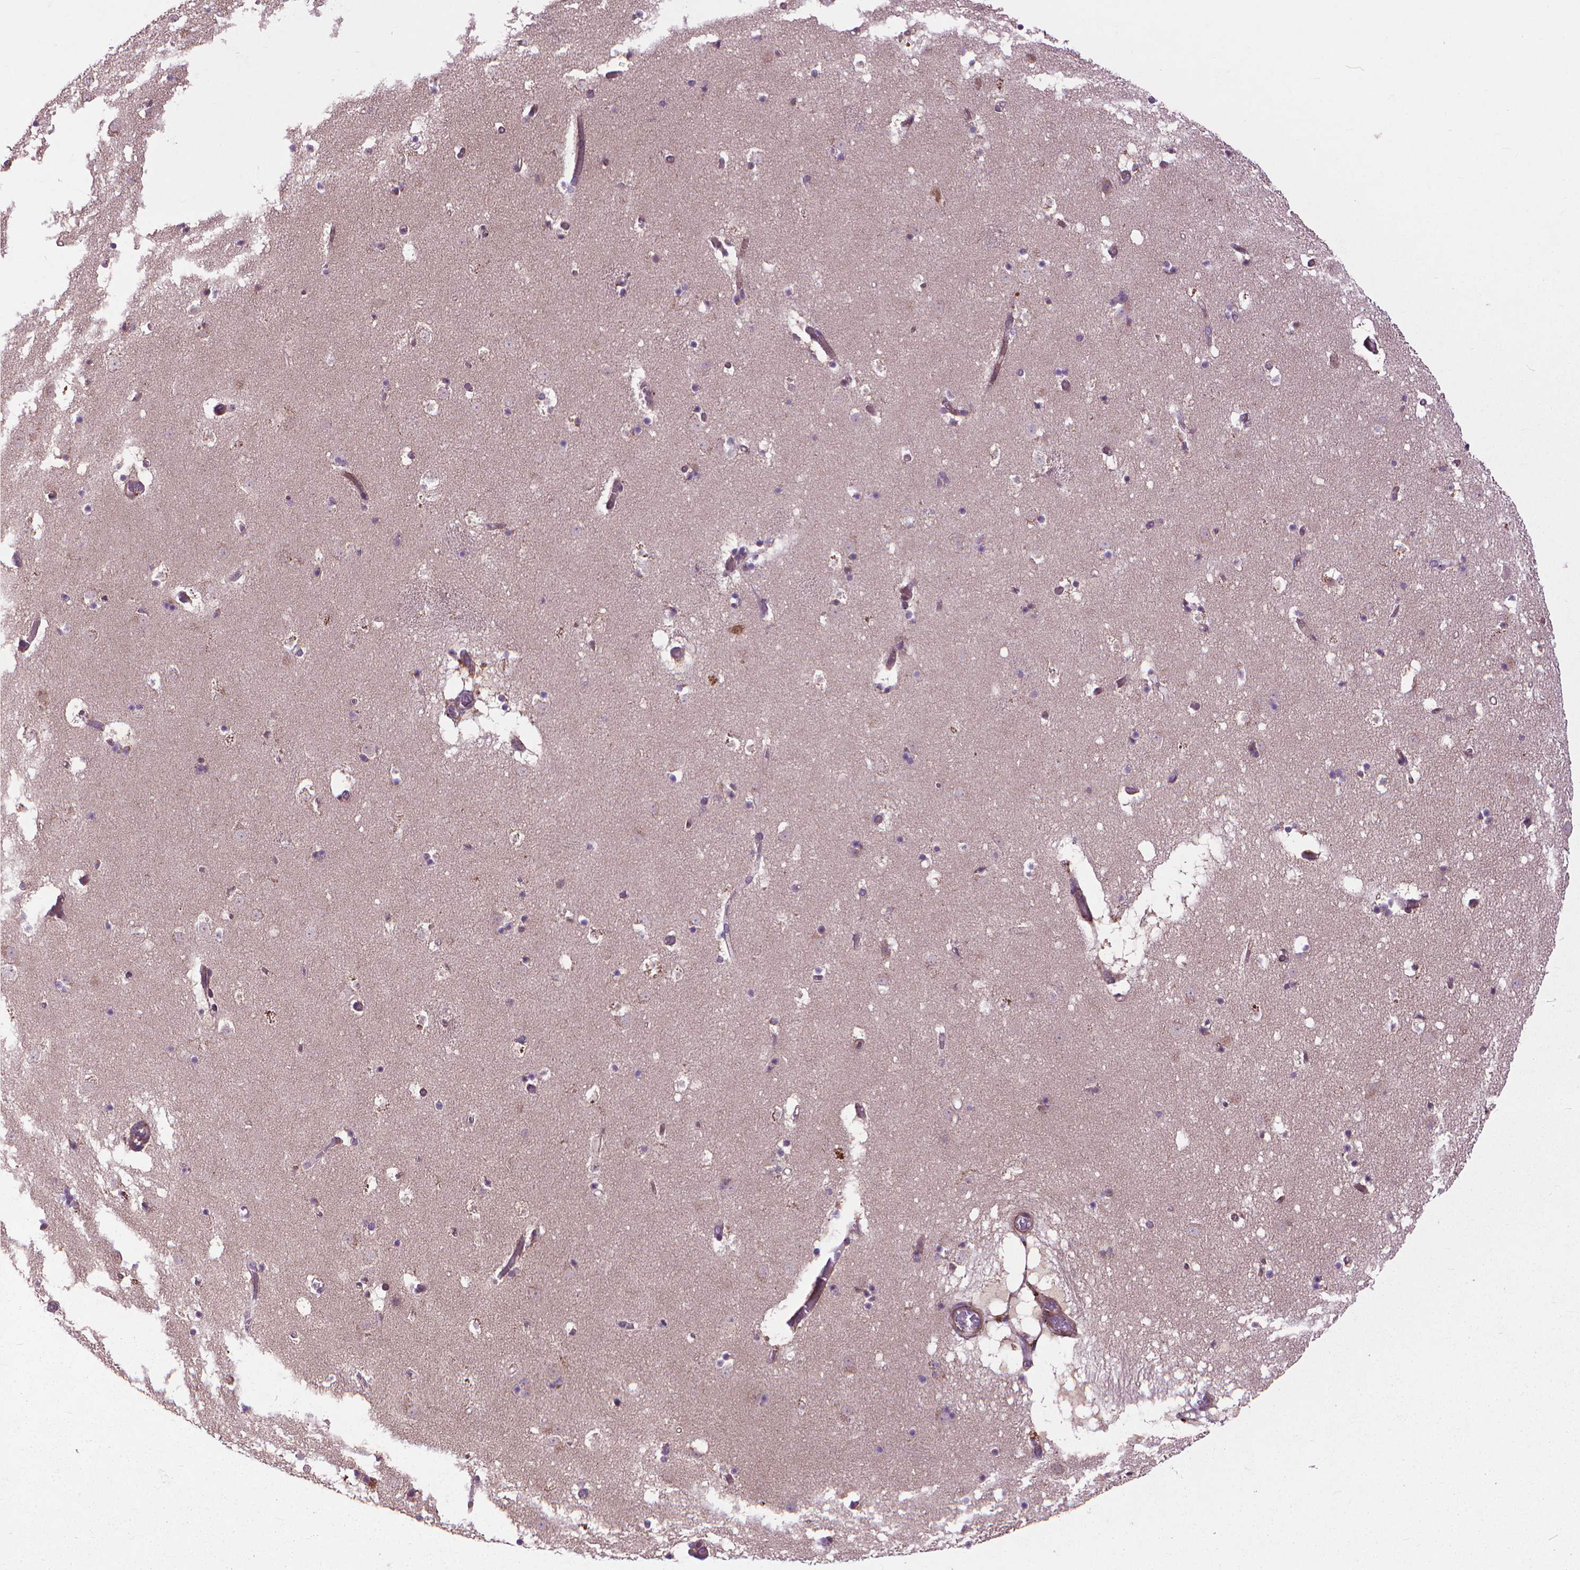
{"staining": {"intensity": "negative", "quantity": "none", "location": "none"}, "tissue": "caudate", "cell_type": "Glial cells", "image_type": "normal", "snomed": [{"axis": "morphology", "description": "Normal tissue, NOS"}, {"axis": "topography", "description": "Lateral ventricle wall"}], "caption": "This is a micrograph of immunohistochemistry (IHC) staining of unremarkable caudate, which shows no positivity in glial cells. (Brightfield microscopy of DAB IHC at high magnification).", "gene": "MYH14", "patient": {"sex": "female", "age": 42}}